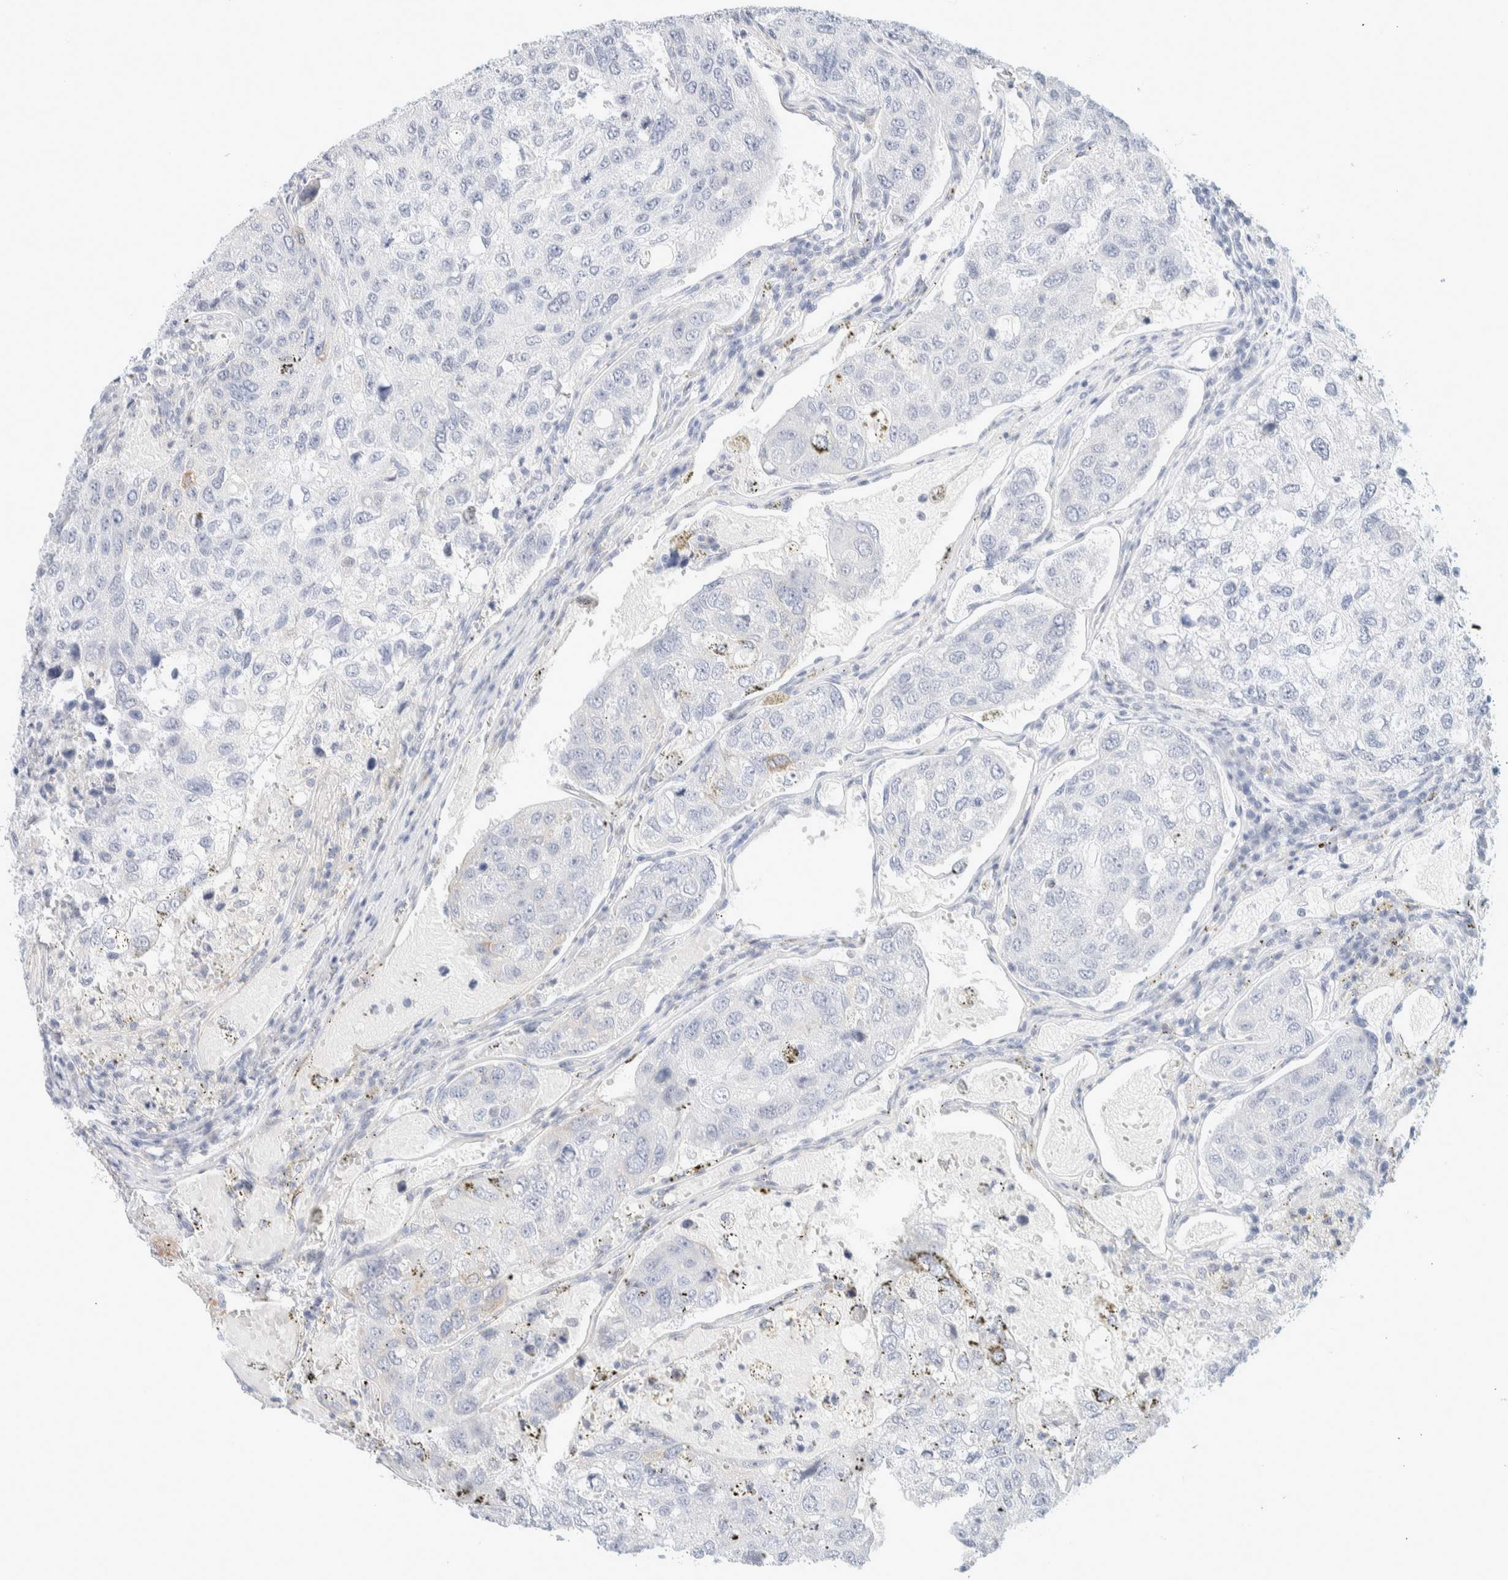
{"staining": {"intensity": "negative", "quantity": "none", "location": "none"}, "tissue": "urothelial cancer", "cell_type": "Tumor cells", "image_type": "cancer", "snomed": [{"axis": "morphology", "description": "Urothelial carcinoma, High grade"}, {"axis": "topography", "description": "Lymph node"}, {"axis": "topography", "description": "Urinary bladder"}], "caption": "IHC photomicrograph of neoplastic tissue: urothelial carcinoma (high-grade) stained with DAB demonstrates no significant protein positivity in tumor cells. (DAB immunohistochemistry (IHC), high magnification).", "gene": "ATCAY", "patient": {"sex": "male", "age": 51}}